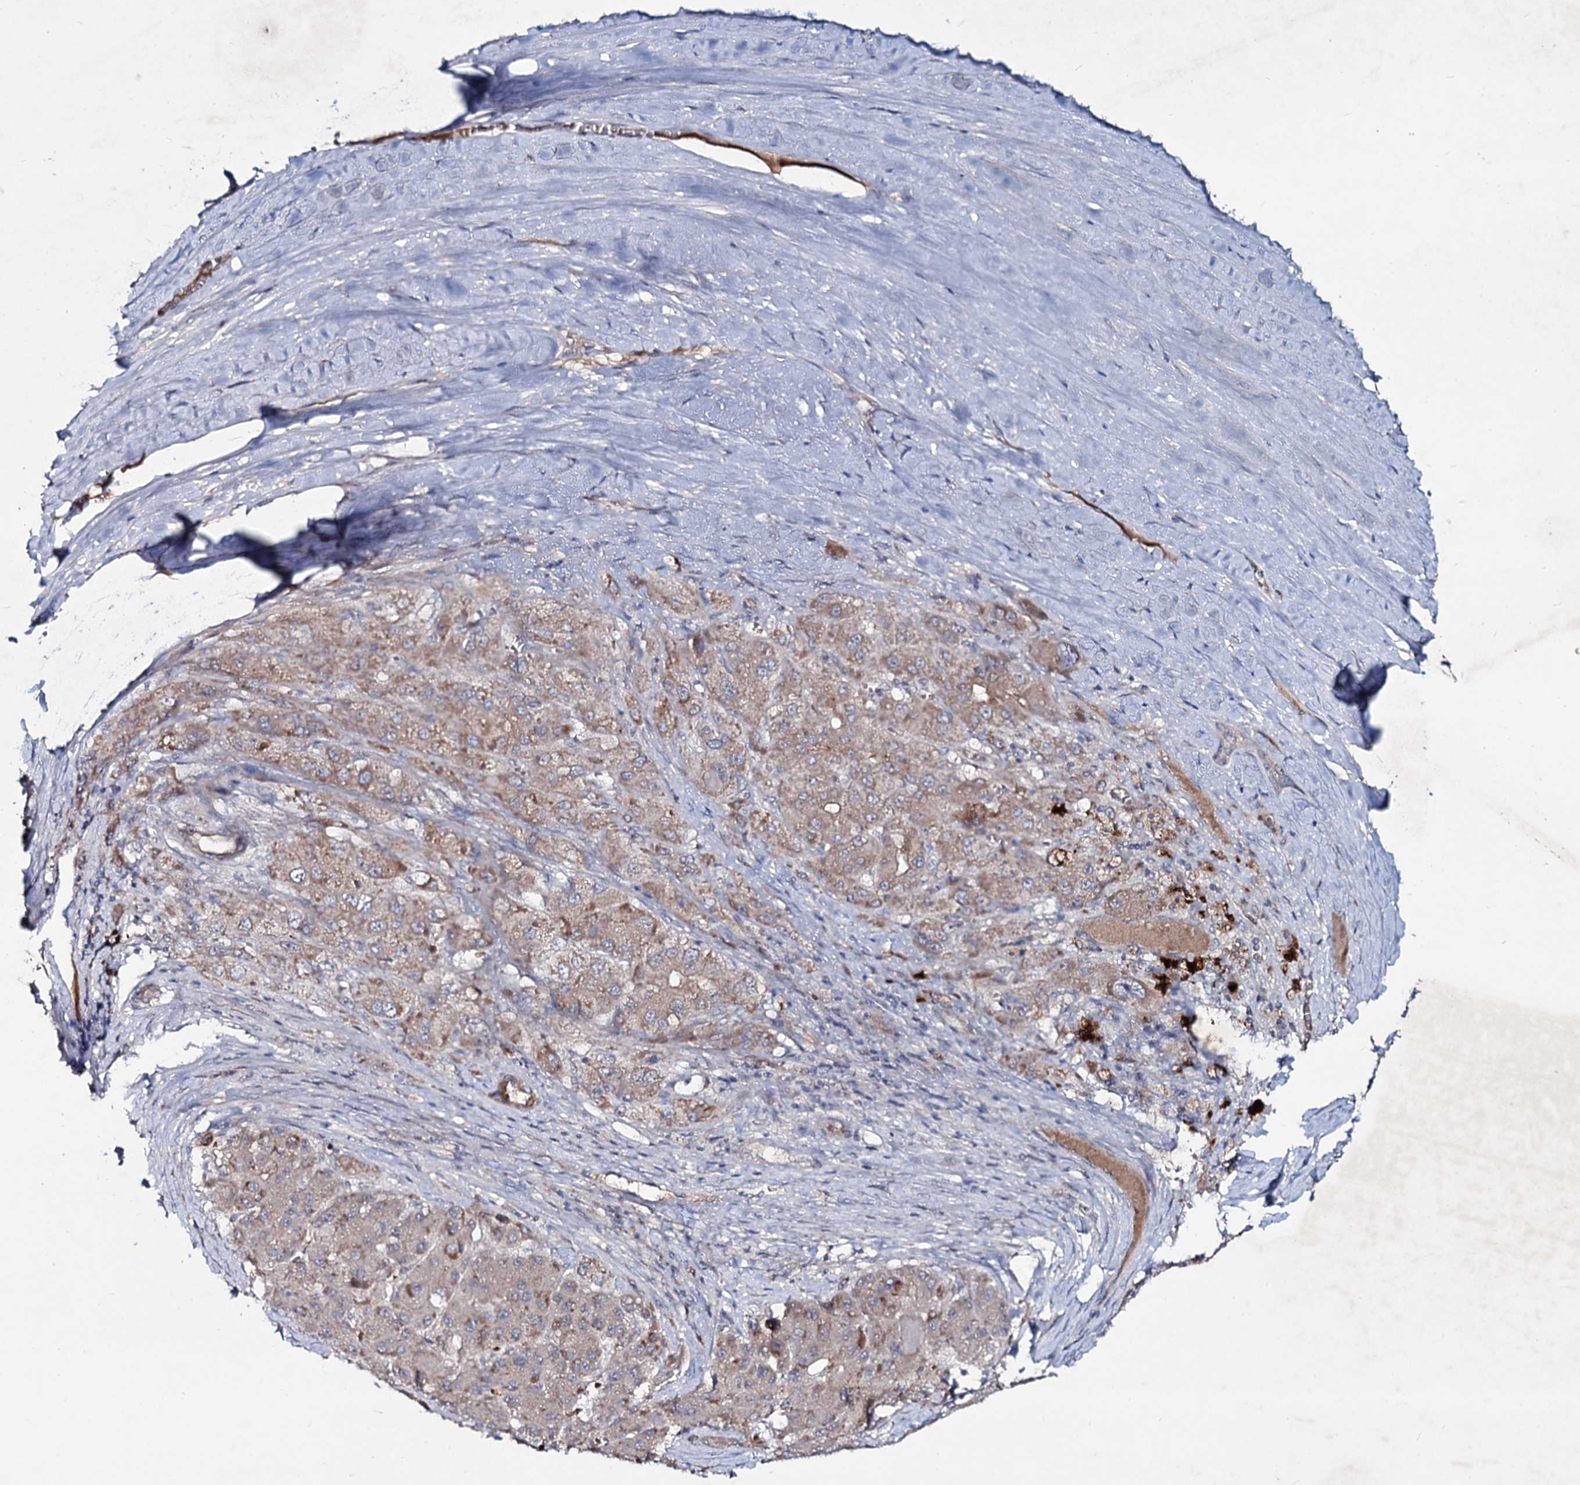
{"staining": {"intensity": "weak", "quantity": ">75%", "location": "cytoplasmic/membranous"}, "tissue": "liver cancer", "cell_type": "Tumor cells", "image_type": "cancer", "snomed": [{"axis": "morphology", "description": "Carcinoma, Hepatocellular, NOS"}, {"axis": "topography", "description": "Liver"}], "caption": "An IHC micrograph of tumor tissue is shown. Protein staining in brown highlights weak cytoplasmic/membranous positivity in hepatocellular carcinoma (liver) within tumor cells.", "gene": "RNF6", "patient": {"sex": "female", "age": 73}}